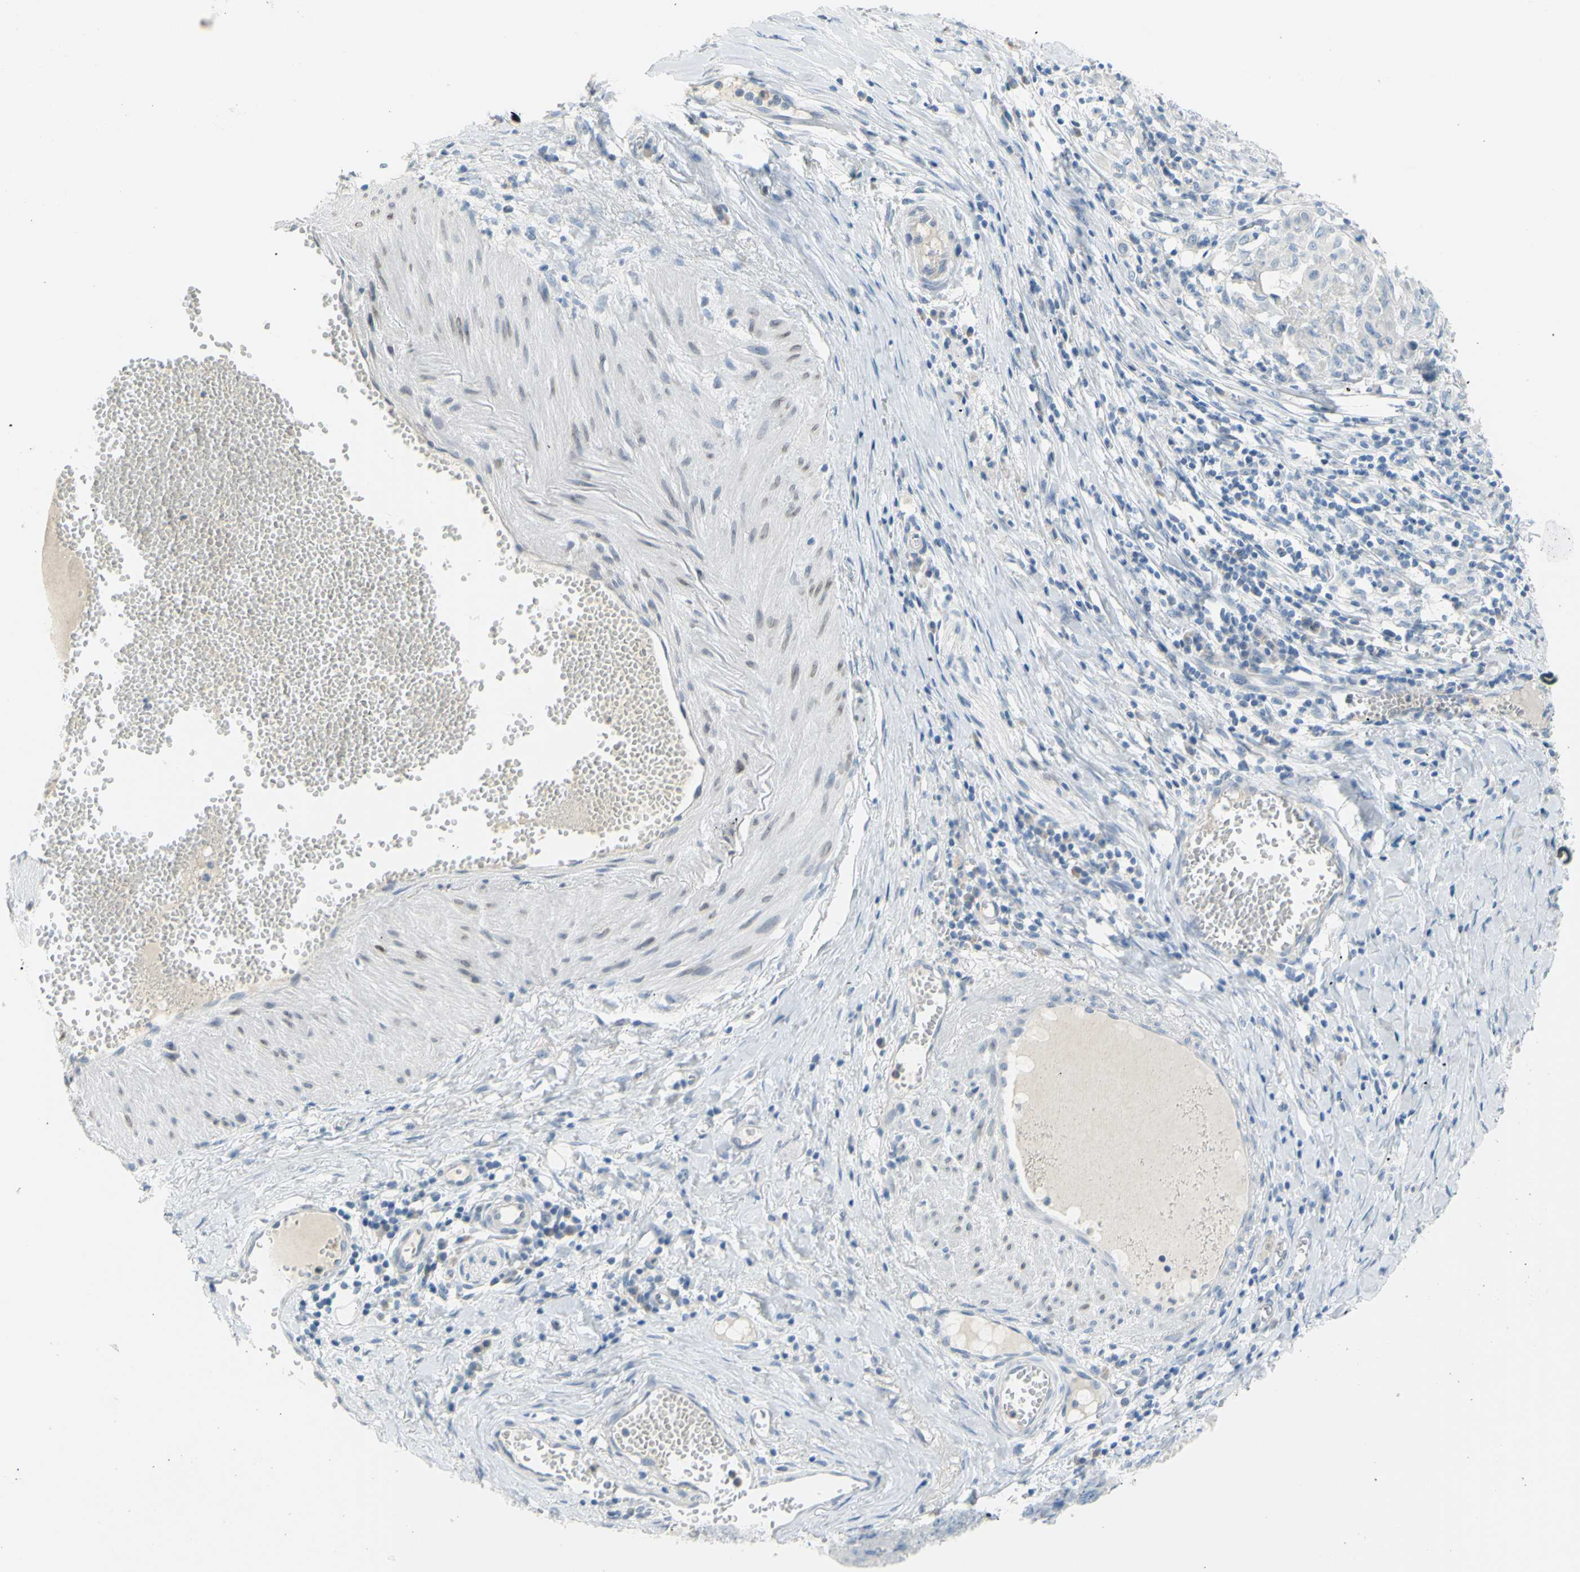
{"staining": {"intensity": "negative", "quantity": "none", "location": "none"}, "tissue": "stomach cancer", "cell_type": "Tumor cells", "image_type": "cancer", "snomed": [{"axis": "morphology", "description": "Adenocarcinoma, NOS"}, {"axis": "topography", "description": "Stomach, lower"}], "caption": "This is an immunohistochemistry histopathology image of adenocarcinoma (stomach). There is no positivity in tumor cells.", "gene": "DCT", "patient": {"sex": "male", "age": 77}}